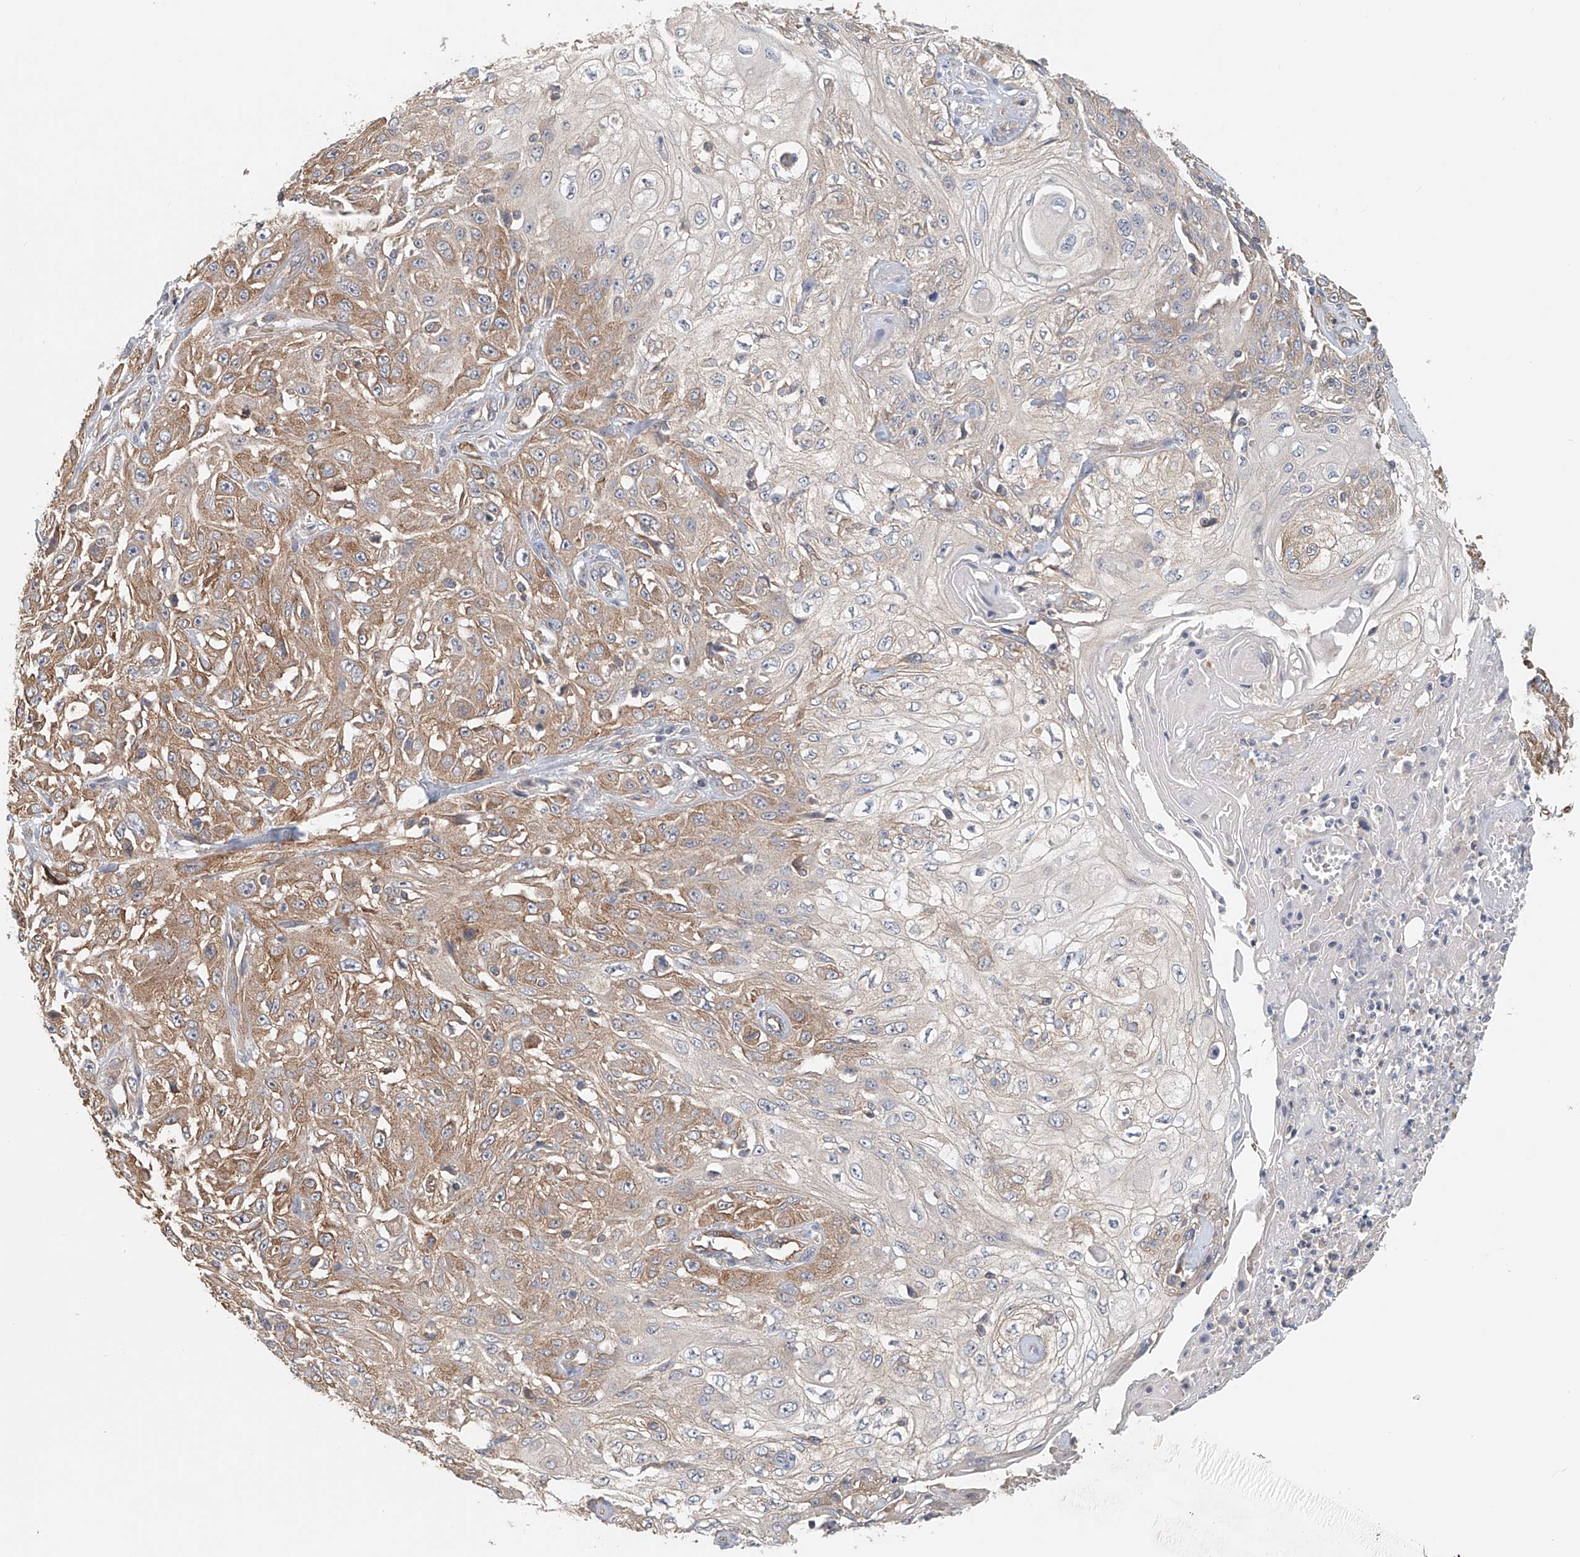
{"staining": {"intensity": "moderate", "quantity": "25%-75%", "location": "cytoplasmic/membranous"}, "tissue": "skin cancer", "cell_type": "Tumor cells", "image_type": "cancer", "snomed": [{"axis": "morphology", "description": "Squamous cell carcinoma, NOS"}, {"axis": "morphology", "description": "Squamous cell carcinoma, metastatic, NOS"}, {"axis": "topography", "description": "Skin"}, {"axis": "topography", "description": "Lymph node"}], "caption": "Moderate cytoplasmic/membranous expression is seen in approximately 25%-75% of tumor cells in metastatic squamous cell carcinoma (skin).", "gene": "FRYL", "patient": {"sex": "male", "age": 75}}